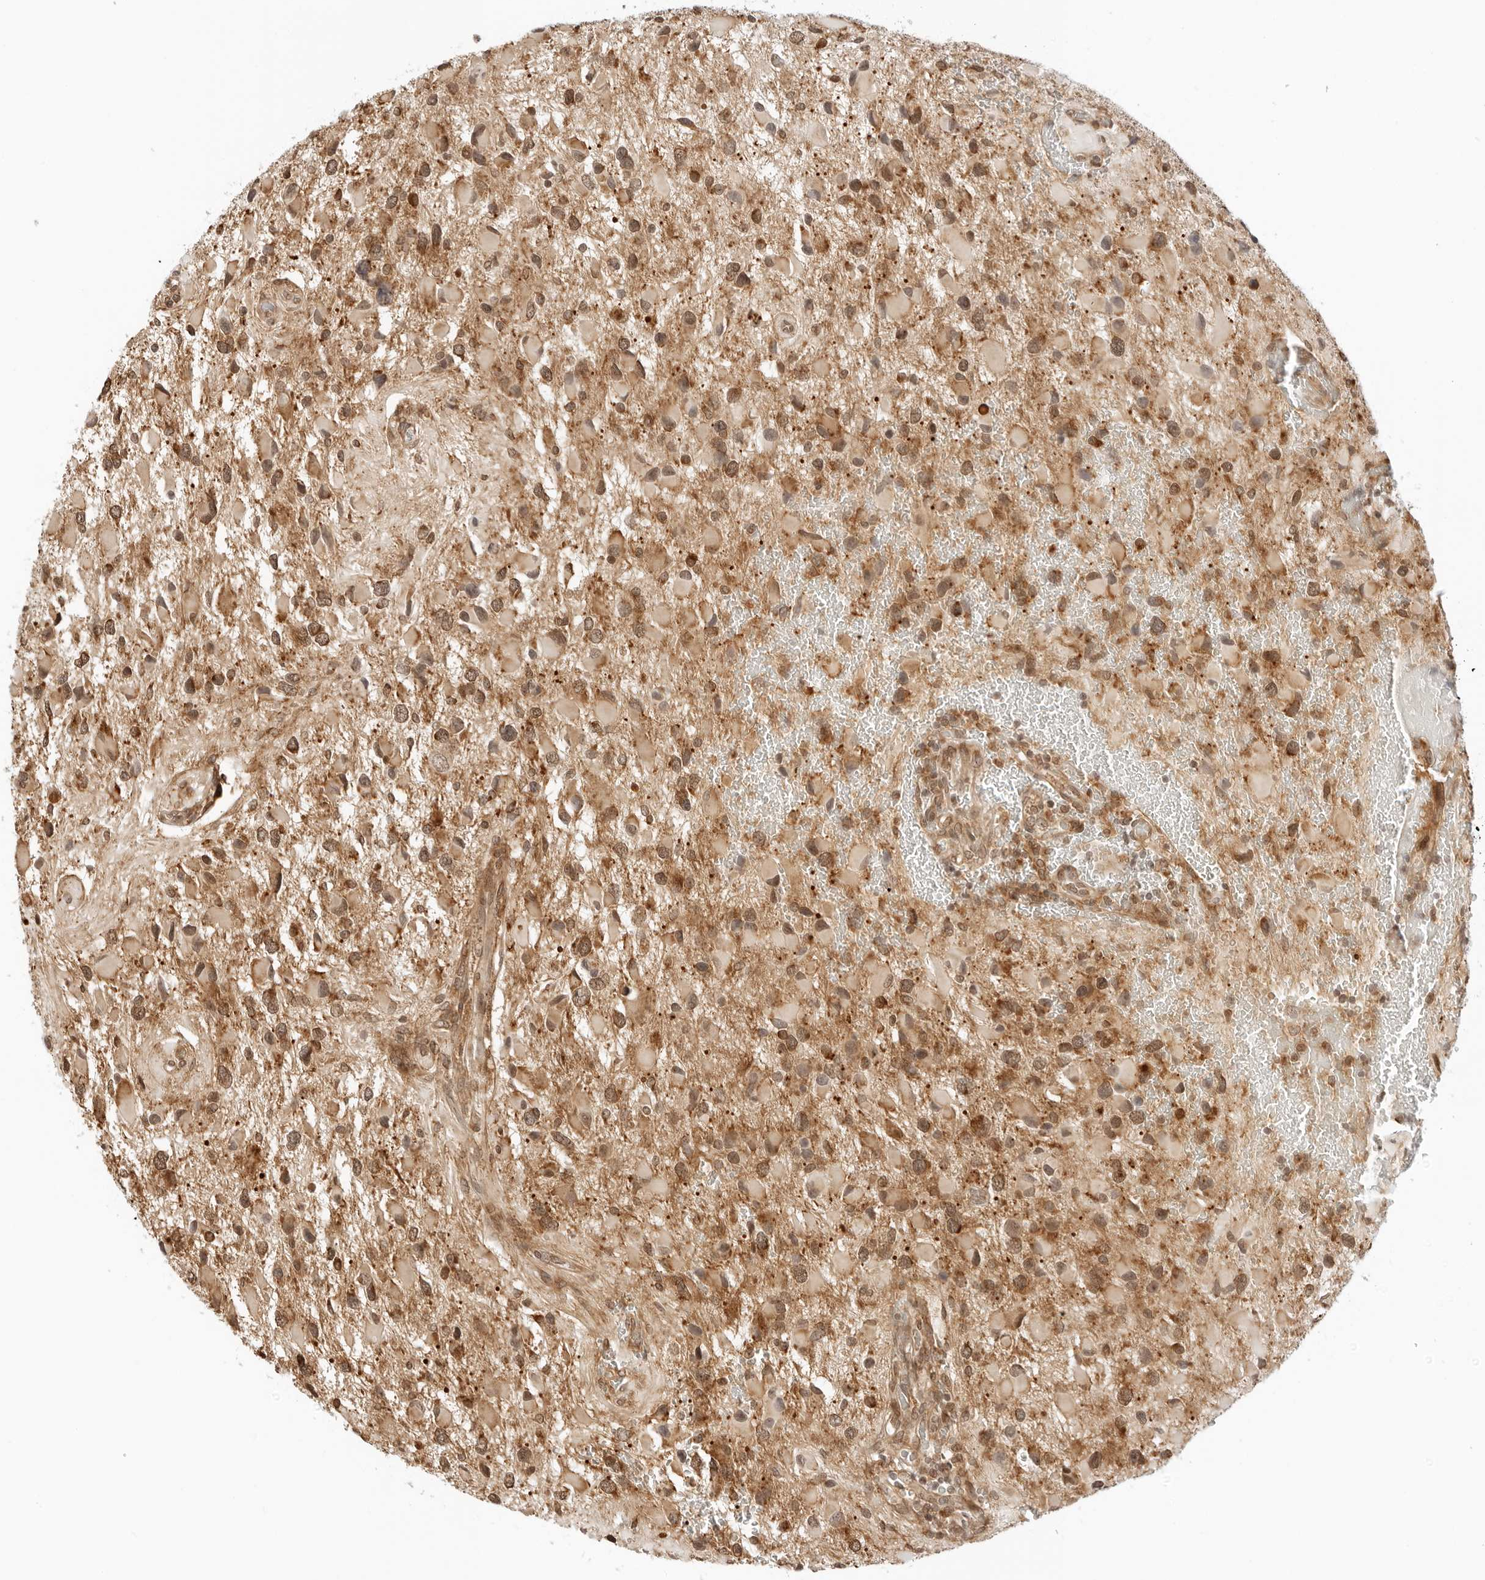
{"staining": {"intensity": "moderate", "quantity": ">75%", "location": "cytoplasmic/membranous,nuclear"}, "tissue": "glioma", "cell_type": "Tumor cells", "image_type": "cancer", "snomed": [{"axis": "morphology", "description": "Glioma, malignant, High grade"}, {"axis": "topography", "description": "Brain"}], "caption": "A high-resolution histopathology image shows IHC staining of glioma, which displays moderate cytoplasmic/membranous and nuclear expression in about >75% of tumor cells.", "gene": "RC3H1", "patient": {"sex": "male", "age": 53}}